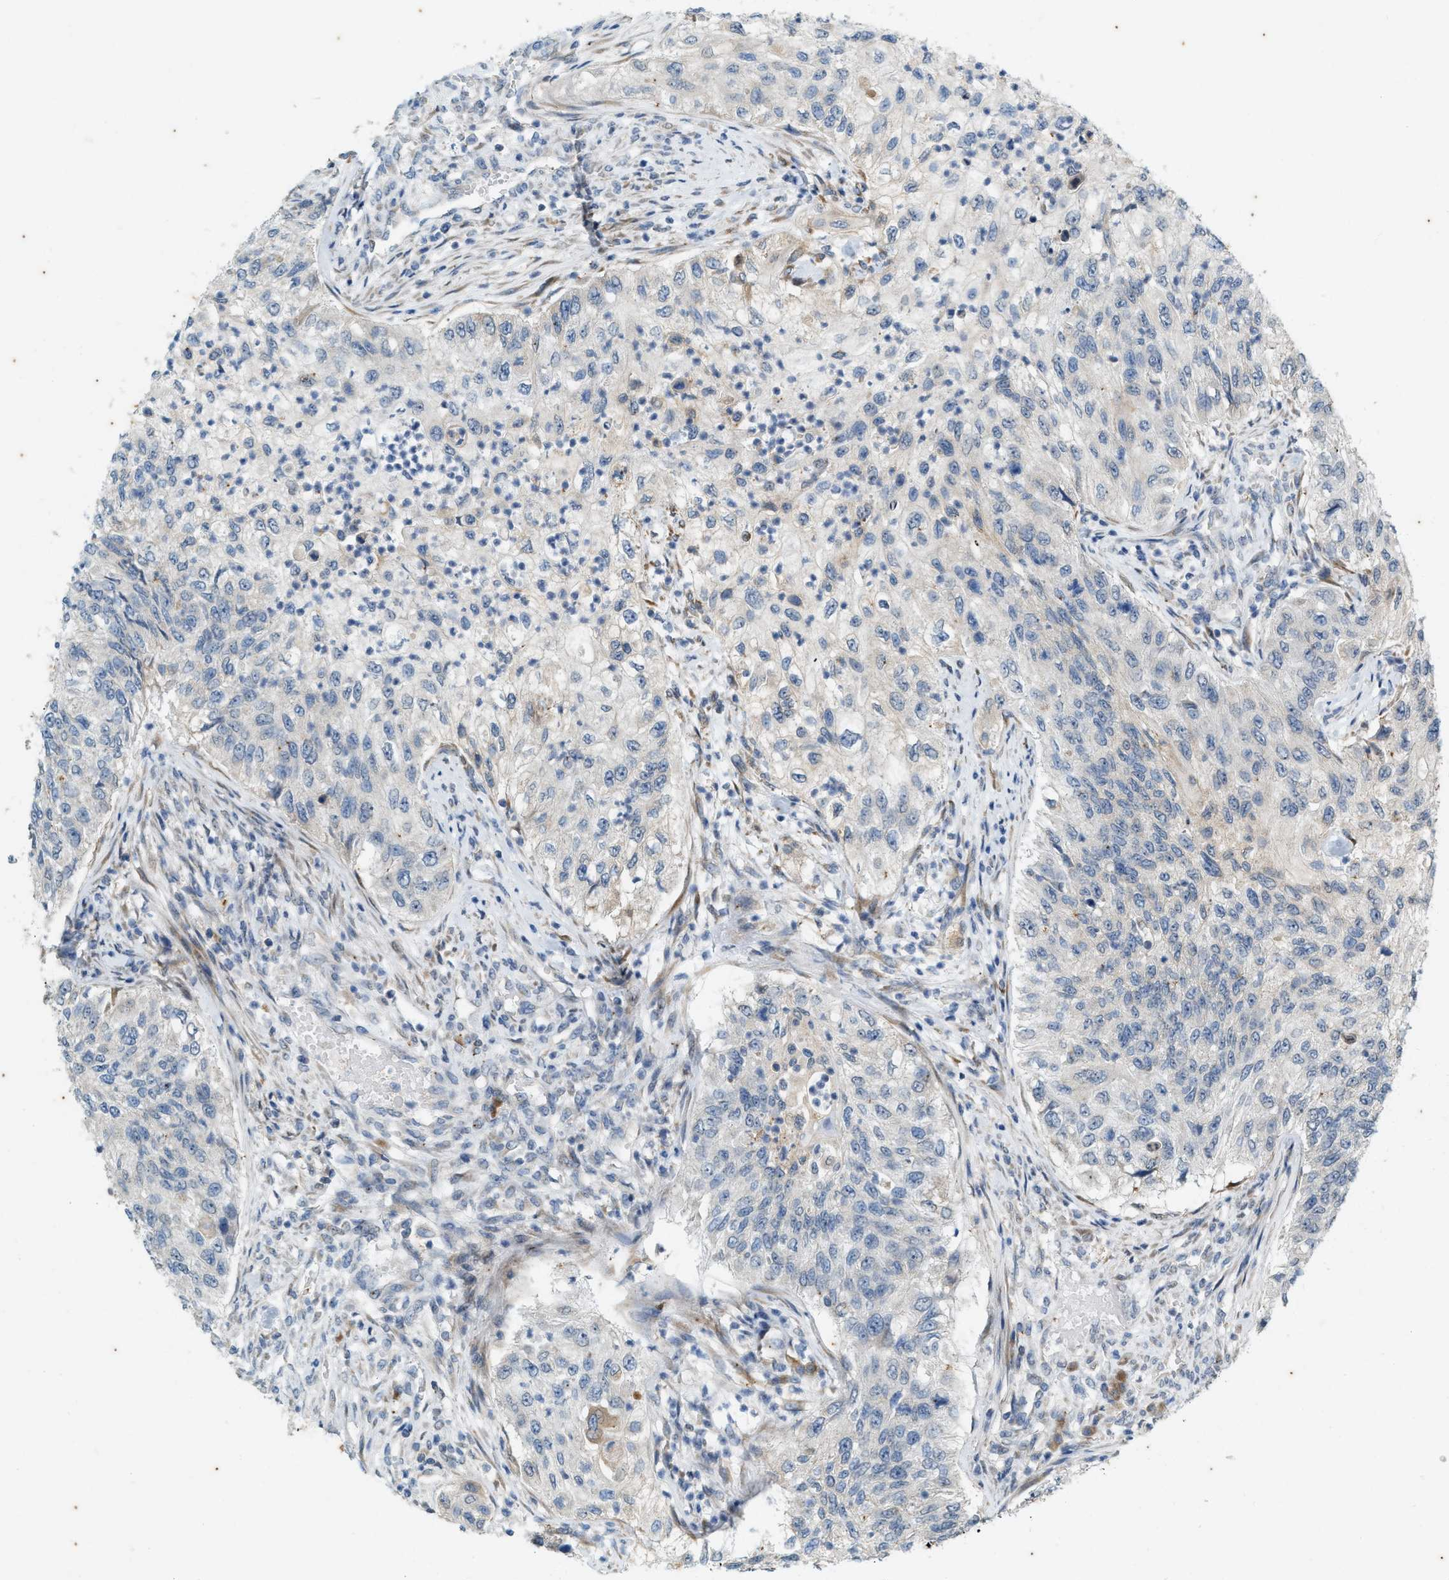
{"staining": {"intensity": "negative", "quantity": "none", "location": "none"}, "tissue": "urothelial cancer", "cell_type": "Tumor cells", "image_type": "cancer", "snomed": [{"axis": "morphology", "description": "Urothelial carcinoma, High grade"}, {"axis": "topography", "description": "Urinary bladder"}], "caption": "The micrograph displays no staining of tumor cells in urothelial carcinoma (high-grade). (DAB (3,3'-diaminobenzidine) immunohistochemistry, high magnification).", "gene": "CHPF2", "patient": {"sex": "female", "age": 60}}